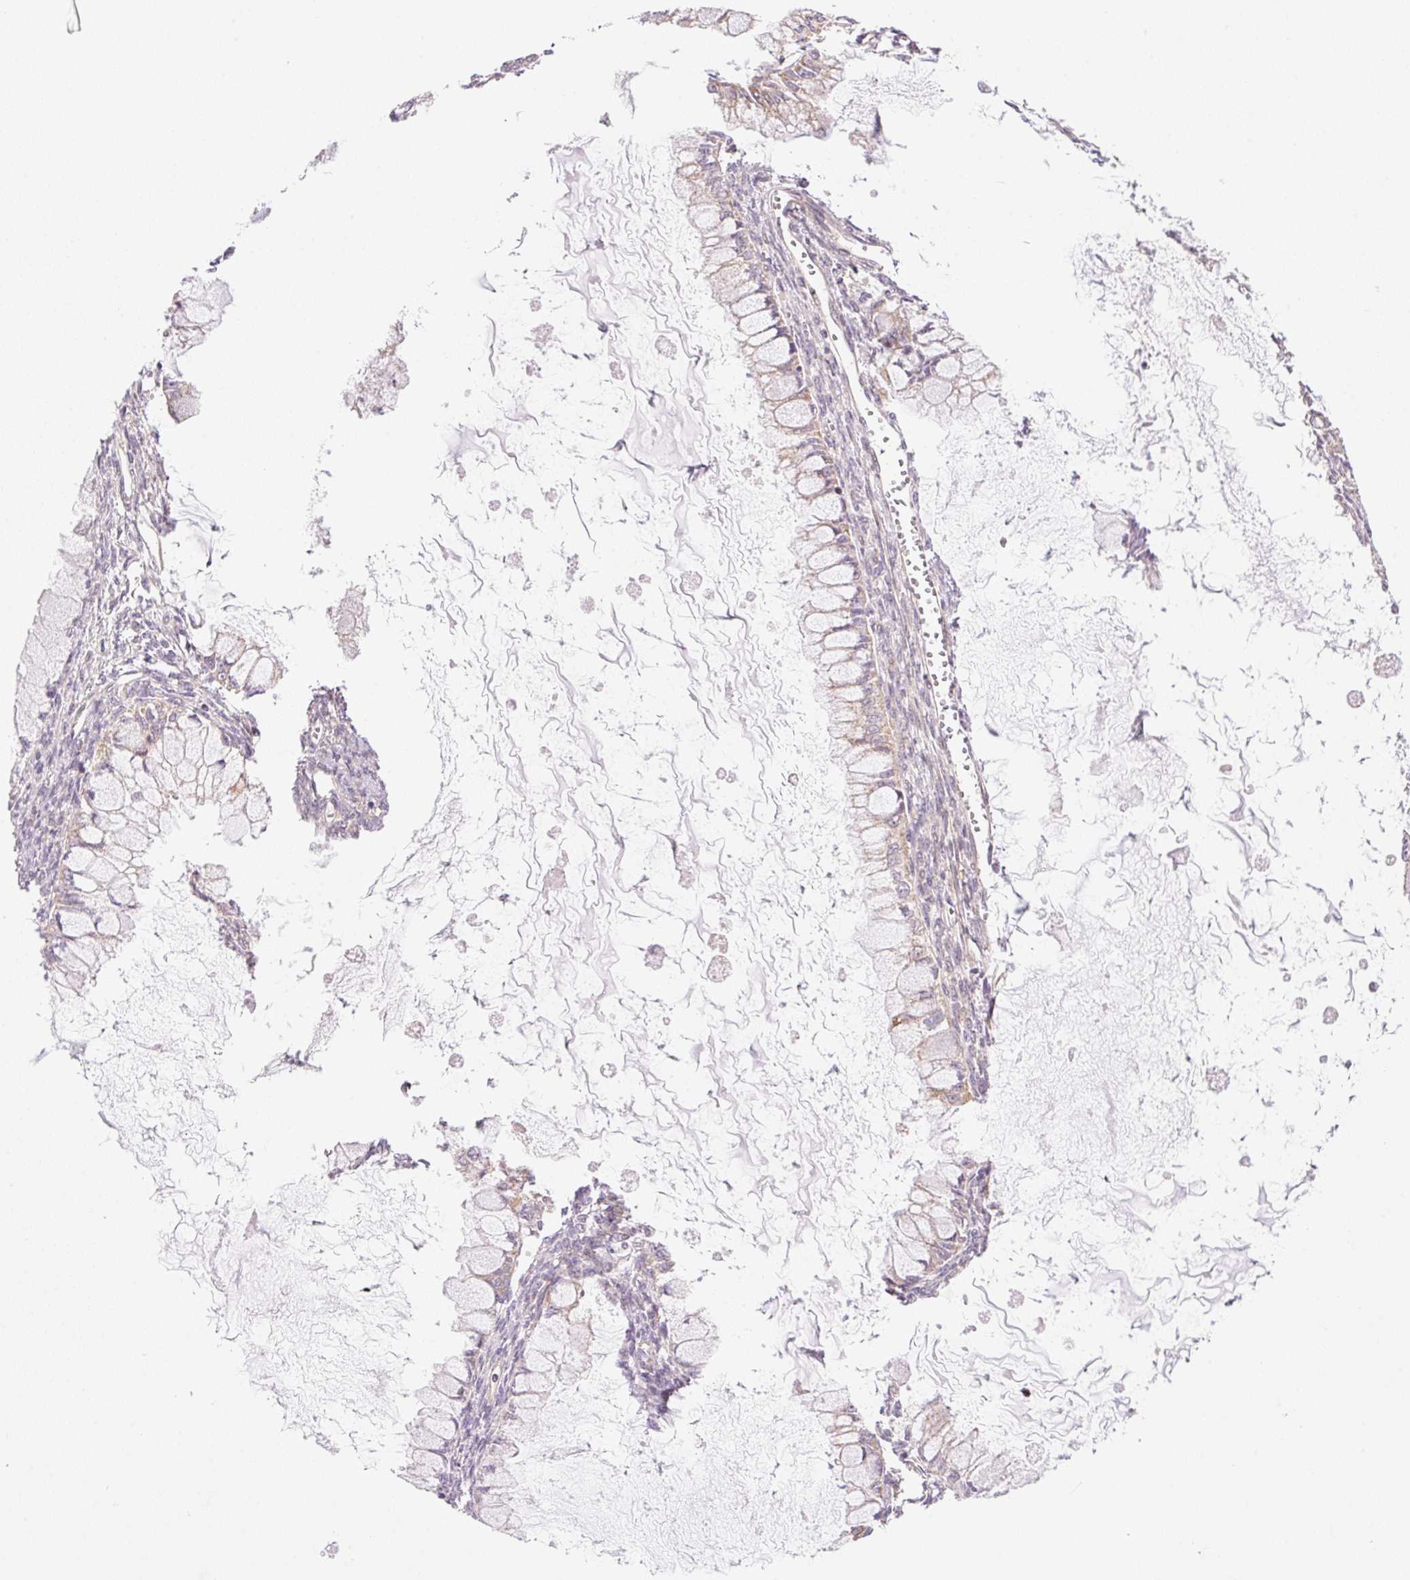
{"staining": {"intensity": "moderate", "quantity": "25%-75%", "location": "cytoplasmic/membranous"}, "tissue": "ovarian cancer", "cell_type": "Tumor cells", "image_type": "cancer", "snomed": [{"axis": "morphology", "description": "Cystadenocarcinoma, mucinous, NOS"}, {"axis": "topography", "description": "Ovary"}], "caption": "Immunohistochemistry of human mucinous cystadenocarcinoma (ovarian) demonstrates medium levels of moderate cytoplasmic/membranous expression in about 25%-75% of tumor cells.", "gene": "ZNF394", "patient": {"sex": "female", "age": 34}}